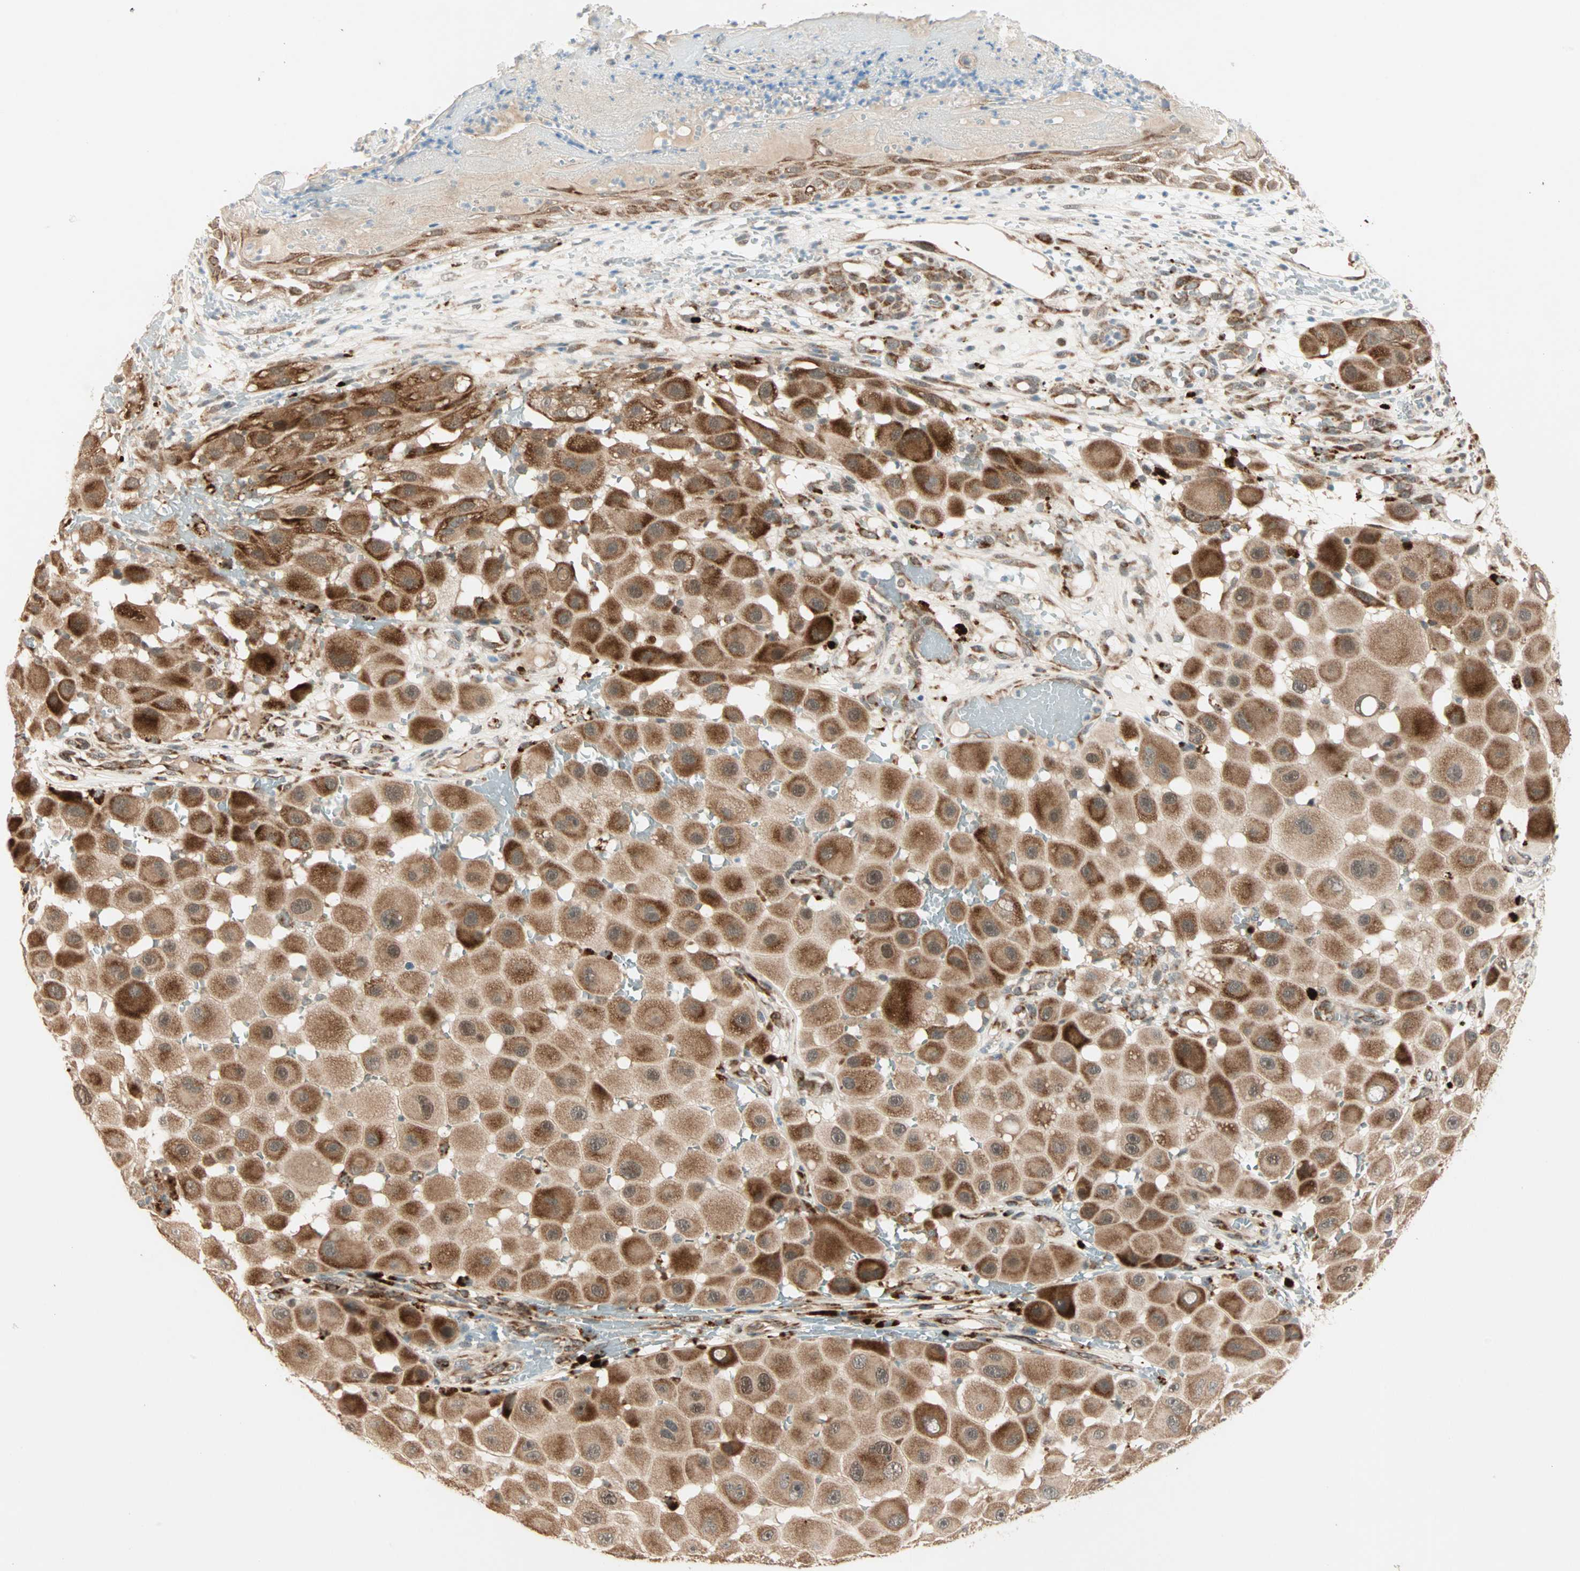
{"staining": {"intensity": "moderate", "quantity": ">75%", "location": "cytoplasmic/membranous,nuclear"}, "tissue": "melanoma", "cell_type": "Tumor cells", "image_type": "cancer", "snomed": [{"axis": "morphology", "description": "Malignant melanoma, NOS"}, {"axis": "topography", "description": "Skin"}], "caption": "IHC micrograph of neoplastic tissue: melanoma stained using immunohistochemistry (IHC) shows medium levels of moderate protein expression localized specifically in the cytoplasmic/membranous and nuclear of tumor cells, appearing as a cytoplasmic/membranous and nuclear brown color.", "gene": "ZNF37A", "patient": {"sex": "female", "age": 81}}